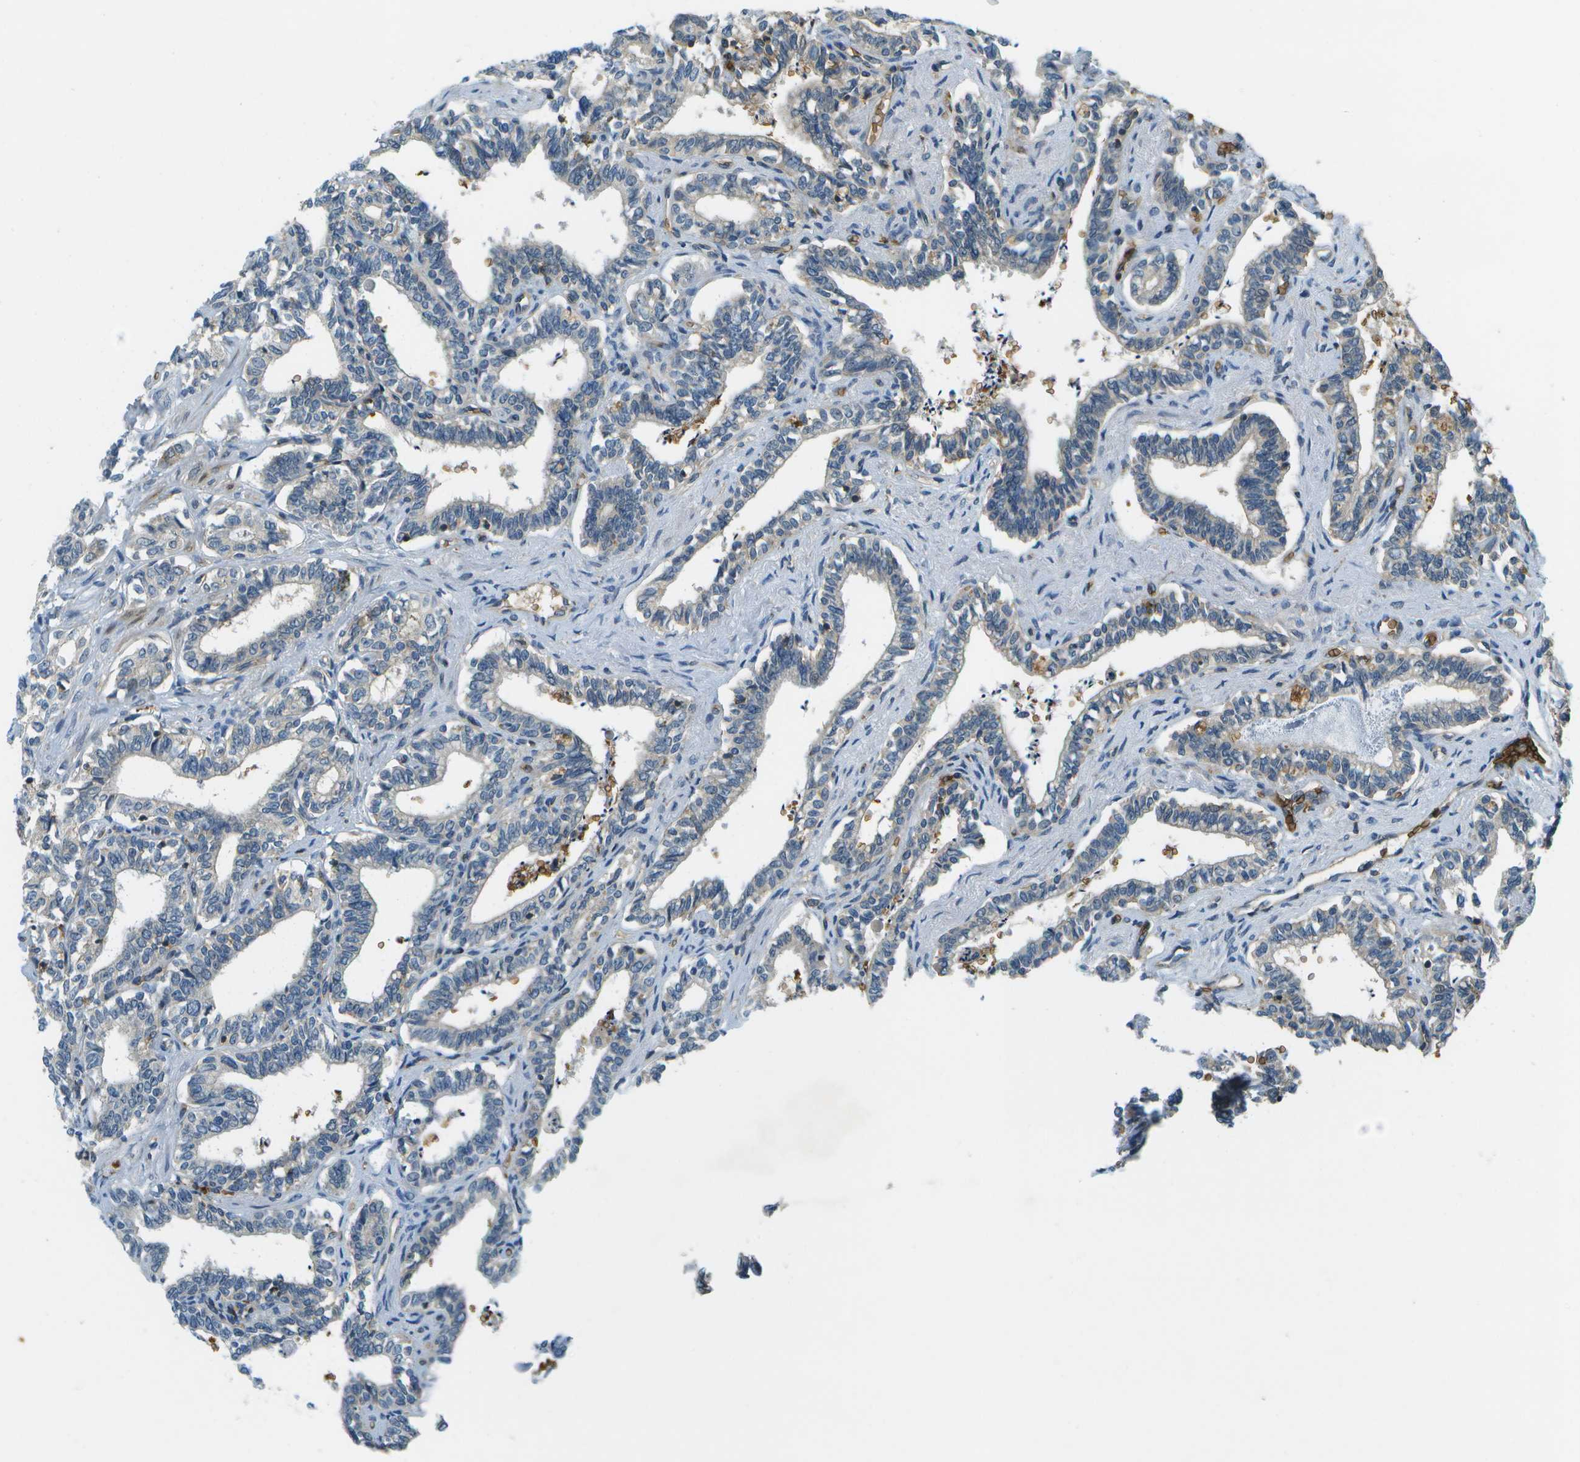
{"staining": {"intensity": "negative", "quantity": "none", "location": "none"}, "tissue": "seminal vesicle", "cell_type": "Glandular cells", "image_type": "normal", "snomed": [{"axis": "morphology", "description": "Normal tissue, NOS"}, {"axis": "morphology", "description": "Adenocarcinoma, High grade"}, {"axis": "topography", "description": "Prostate"}, {"axis": "topography", "description": "Seminal veicle"}], "caption": "IHC of unremarkable seminal vesicle demonstrates no expression in glandular cells.", "gene": "CTIF", "patient": {"sex": "male", "age": 55}}